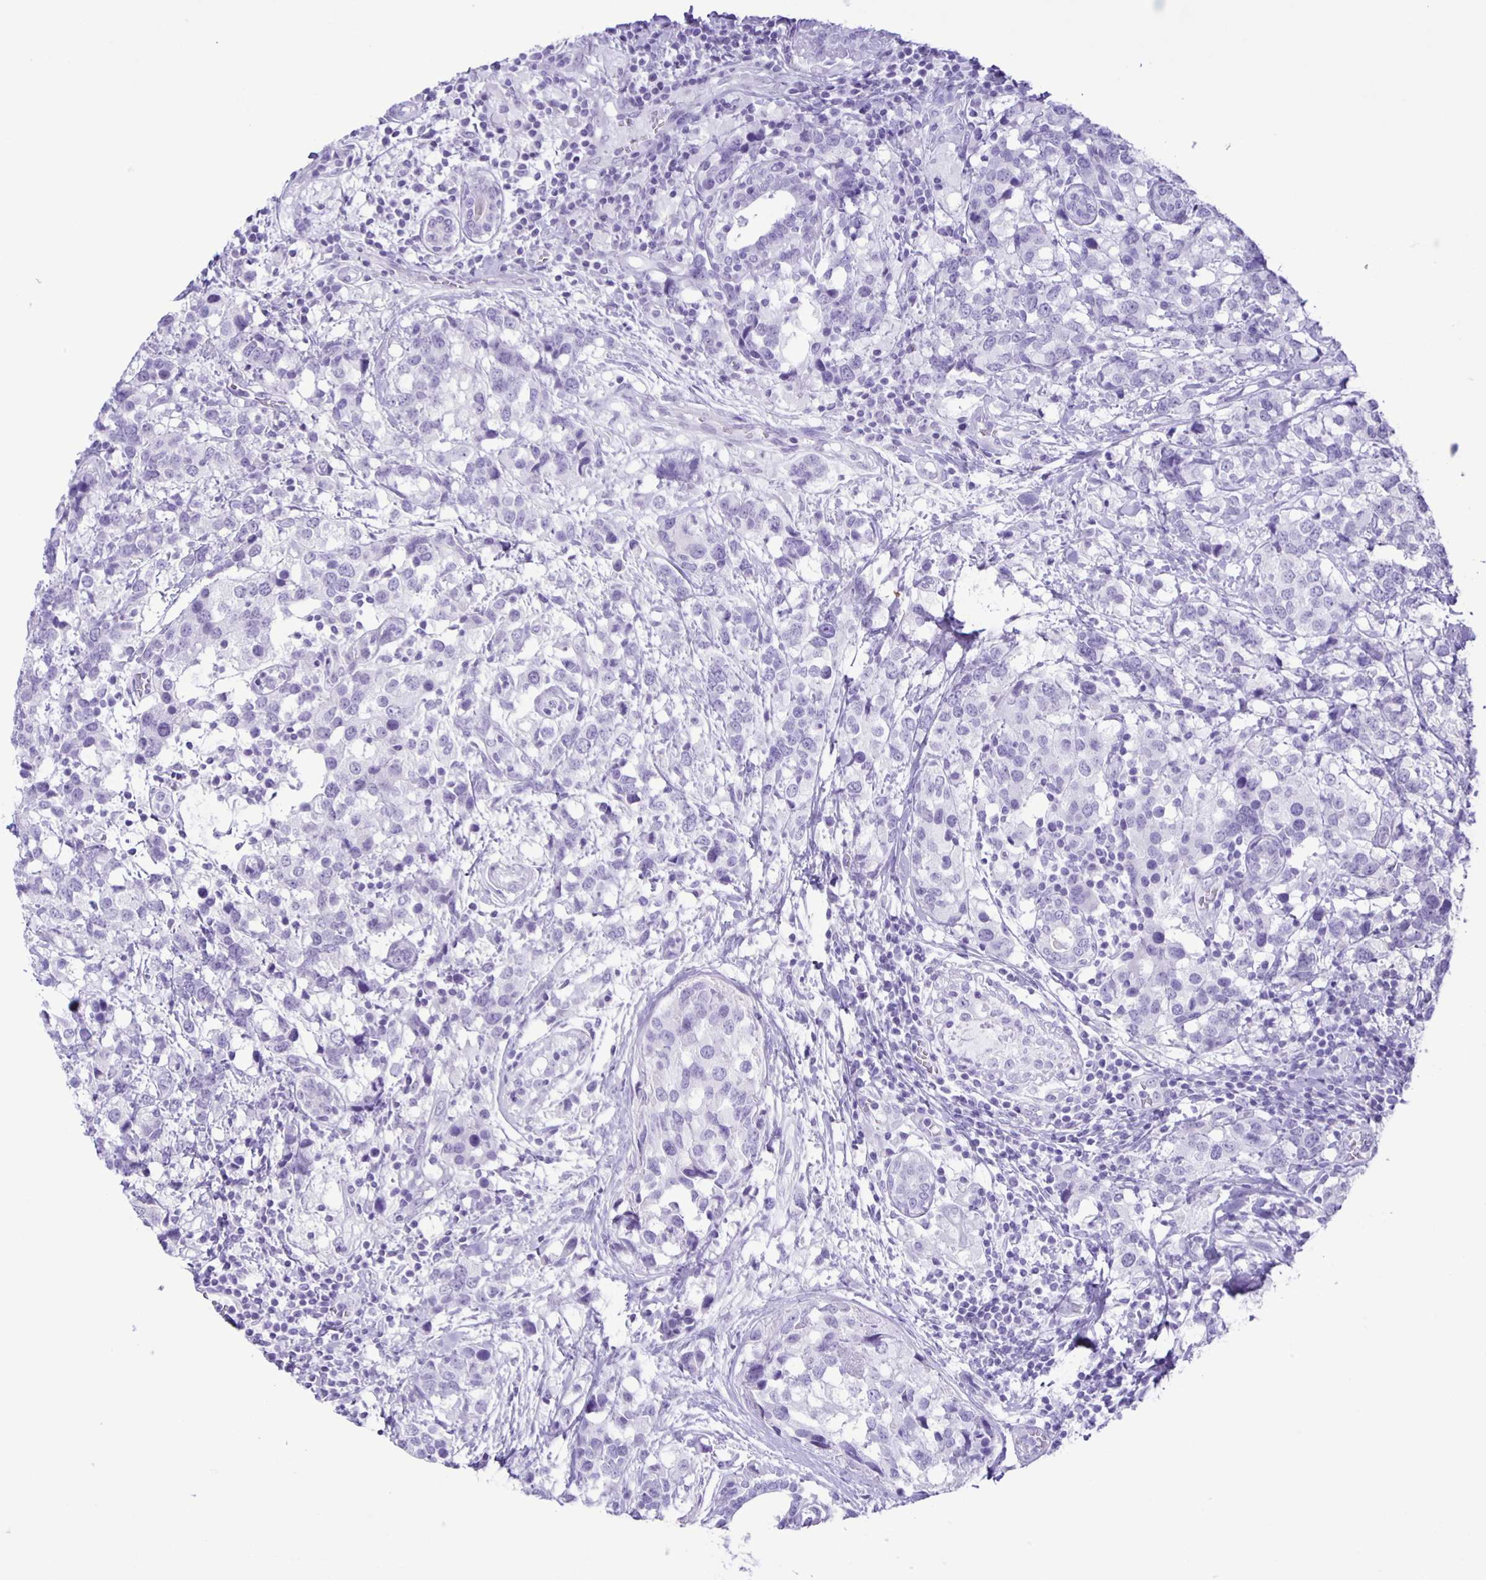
{"staining": {"intensity": "negative", "quantity": "none", "location": "none"}, "tissue": "breast cancer", "cell_type": "Tumor cells", "image_type": "cancer", "snomed": [{"axis": "morphology", "description": "Lobular carcinoma"}, {"axis": "topography", "description": "Breast"}], "caption": "The micrograph shows no significant positivity in tumor cells of breast cancer.", "gene": "EZHIP", "patient": {"sex": "female", "age": 59}}